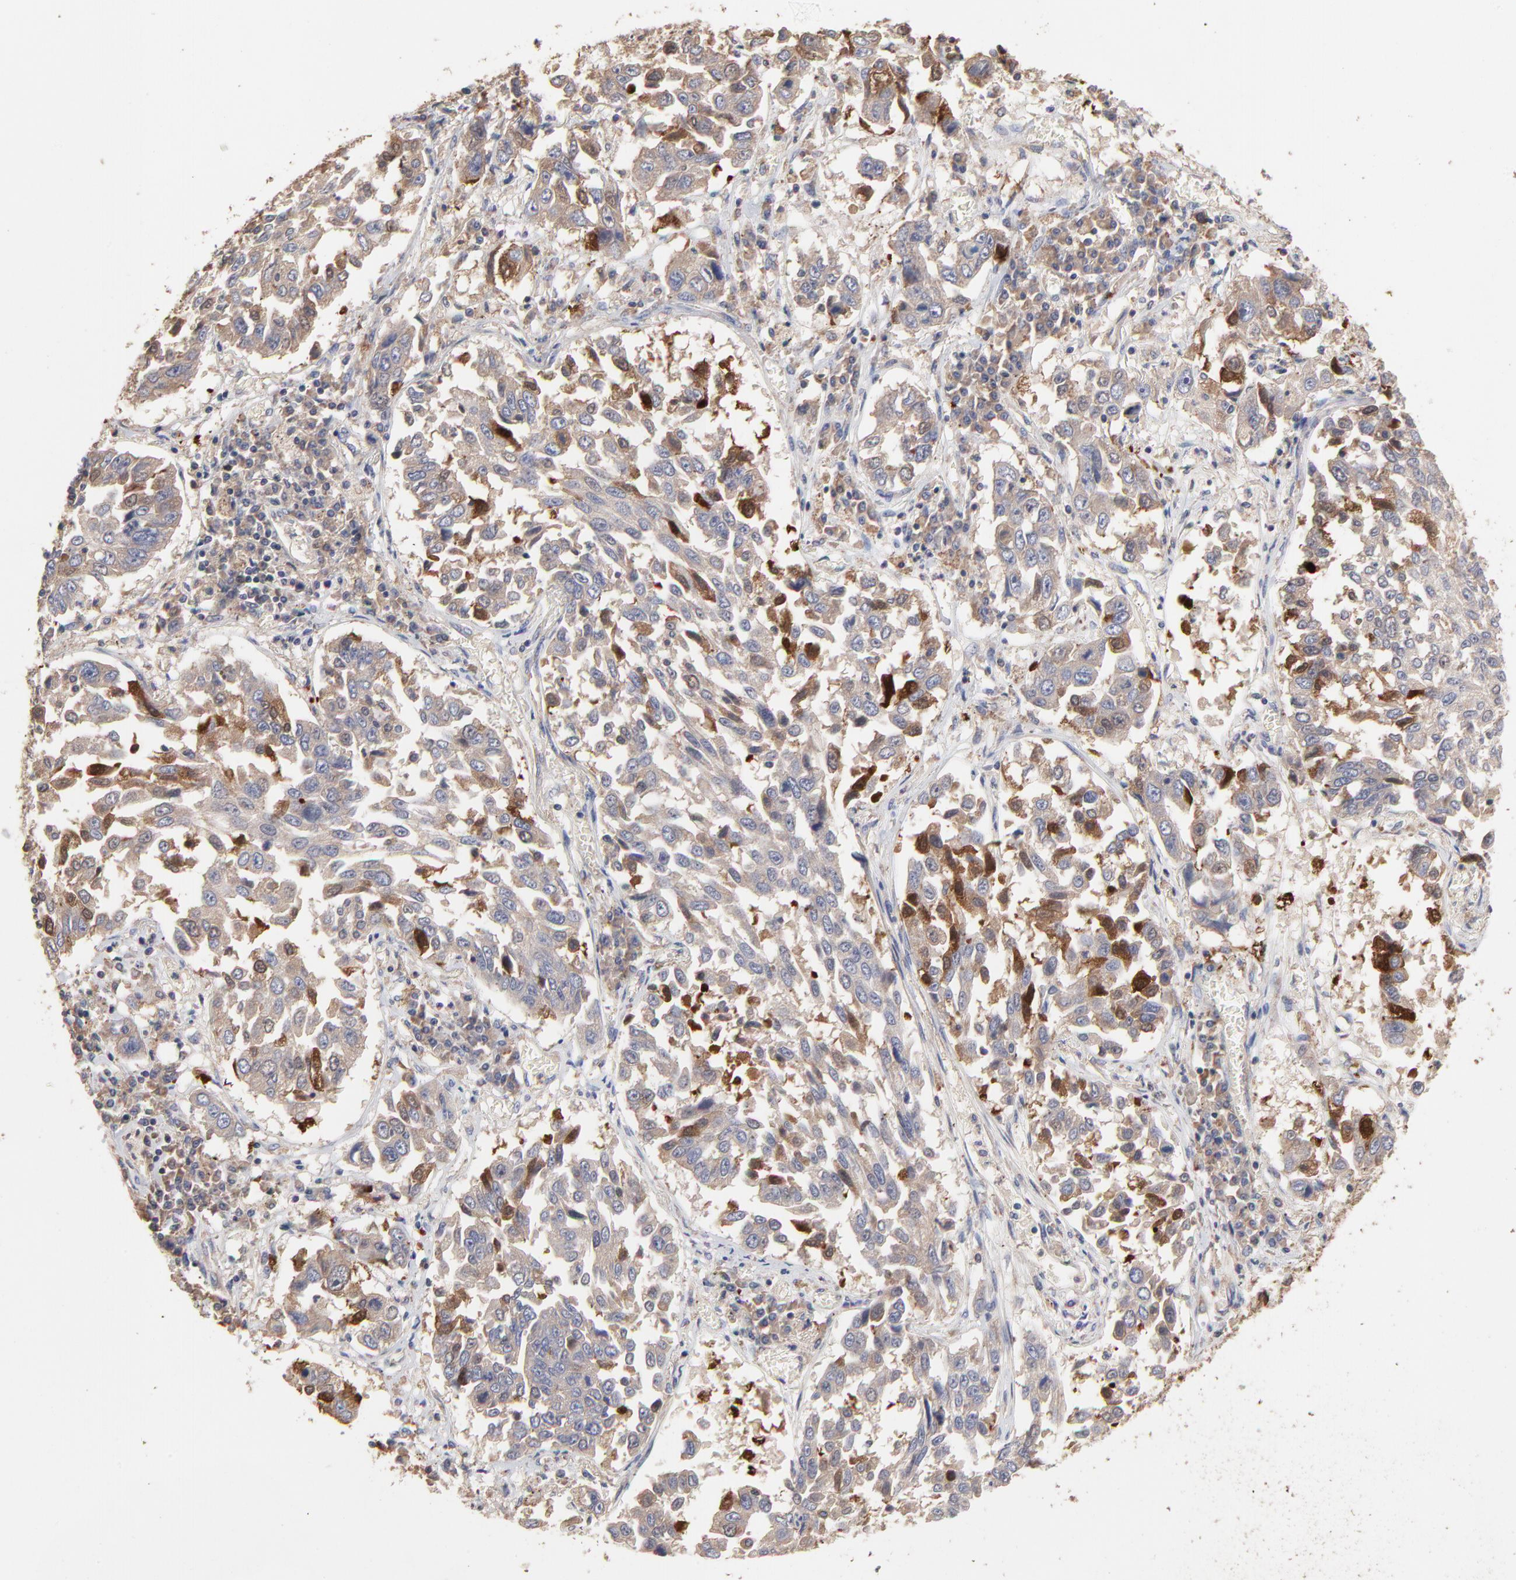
{"staining": {"intensity": "moderate", "quantity": ">75%", "location": "cytoplasmic/membranous"}, "tissue": "lung cancer", "cell_type": "Tumor cells", "image_type": "cancer", "snomed": [{"axis": "morphology", "description": "Squamous cell carcinoma, NOS"}, {"axis": "topography", "description": "Lung"}], "caption": "Immunohistochemical staining of lung cancer reveals moderate cytoplasmic/membranous protein expression in about >75% of tumor cells.", "gene": "TANGO2", "patient": {"sex": "male", "age": 71}}